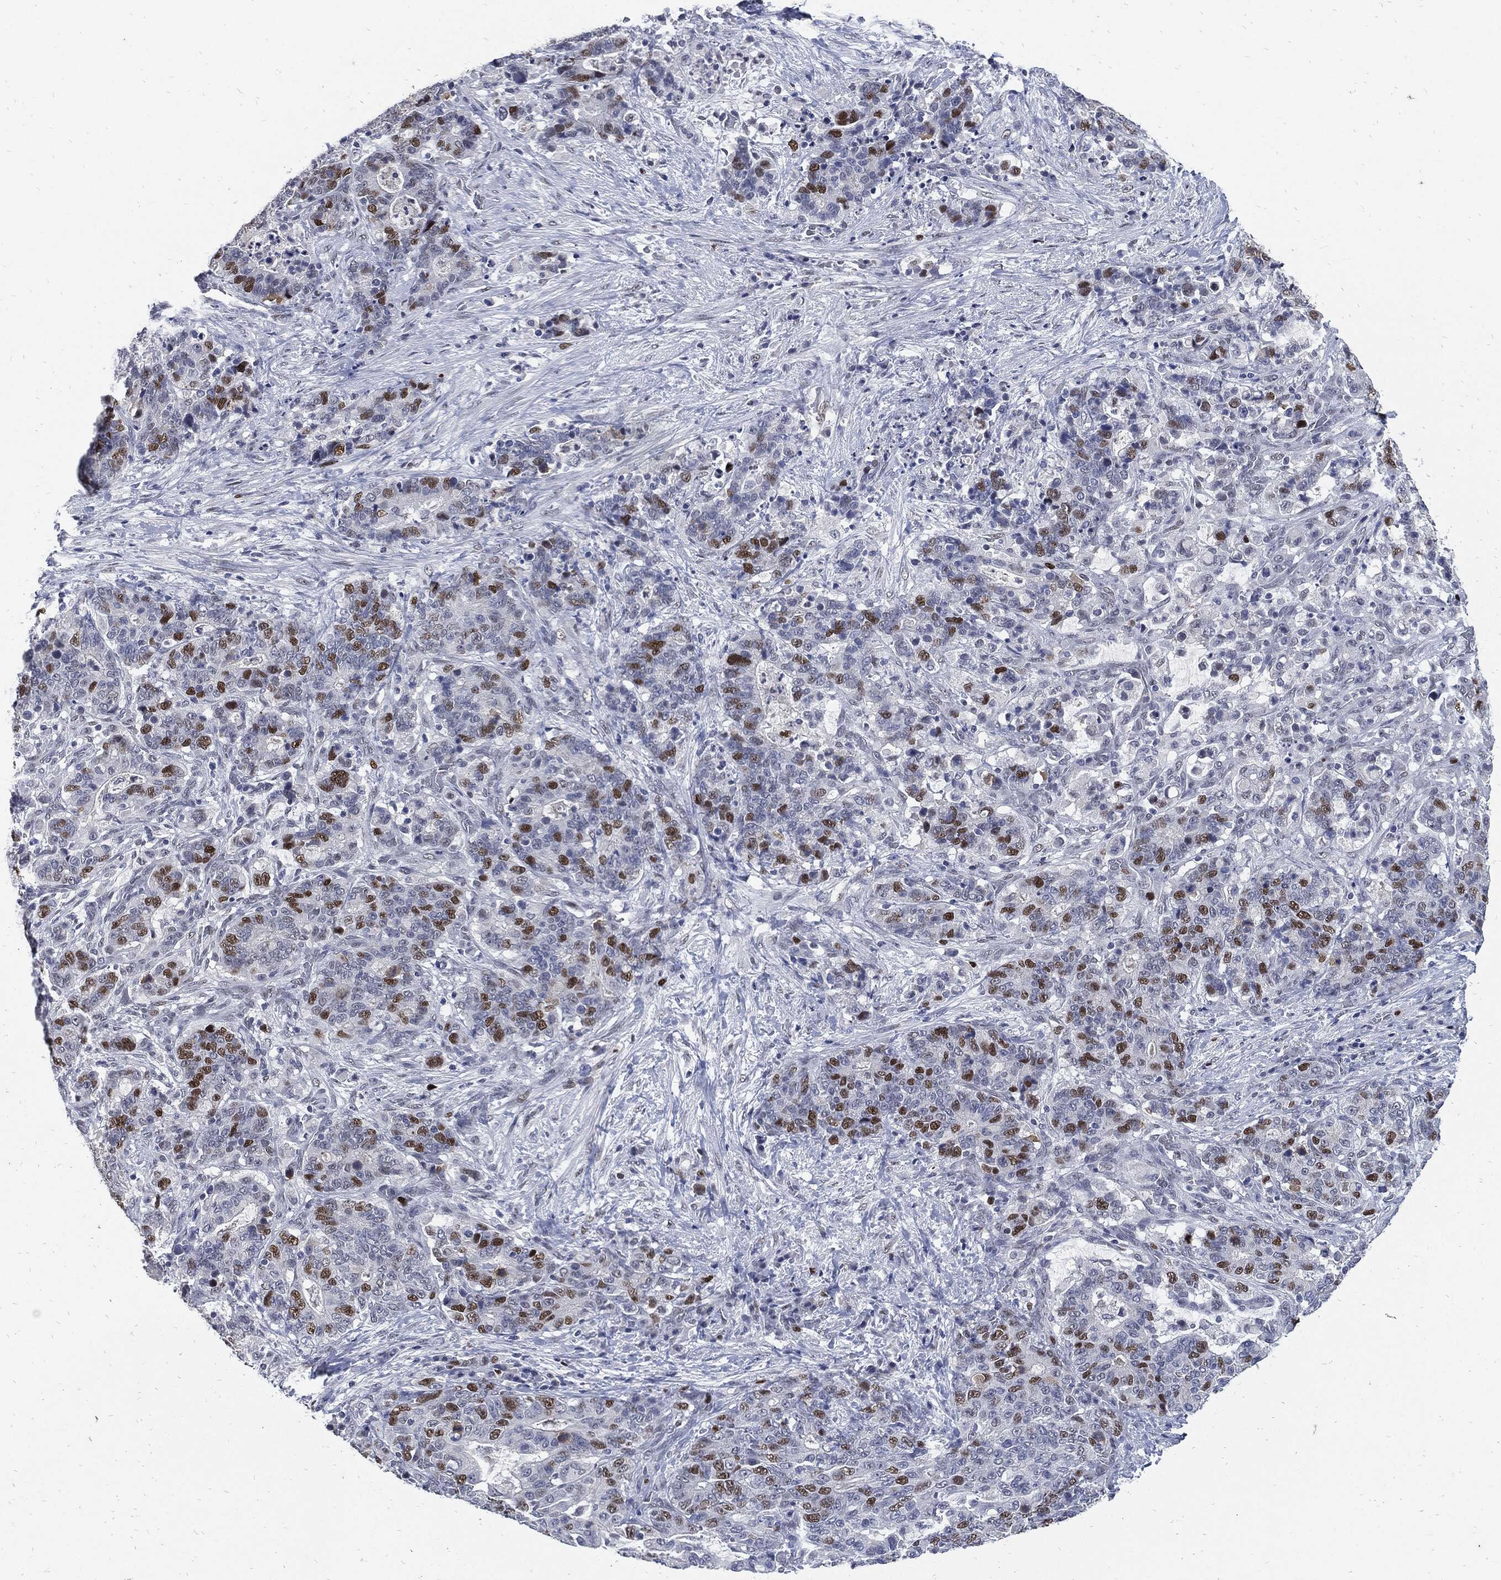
{"staining": {"intensity": "moderate", "quantity": "25%-75%", "location": "nuclear"}, "tissue": "stomach cancer", "cell_type": "Tumor cells", "image_type": "cancer", "snomed": [{"axis": "morphology", "description": "Normal tissue, NOS"}, {"axis": "morphology", "description": "Adenocarcinoma, NOS"}, {"axis": "topography", "description": "Stomach"}], "caption": "Protein expression by IHC demonstrates moderate nuclear positivity in about 25%-75% of tumor cells in adenocarcinoma (stomach). (DAB = brown stain, brightfield microscopy at high magnification).", "gene": "NBN", "patient": {"sex": "female", "age": 64}}